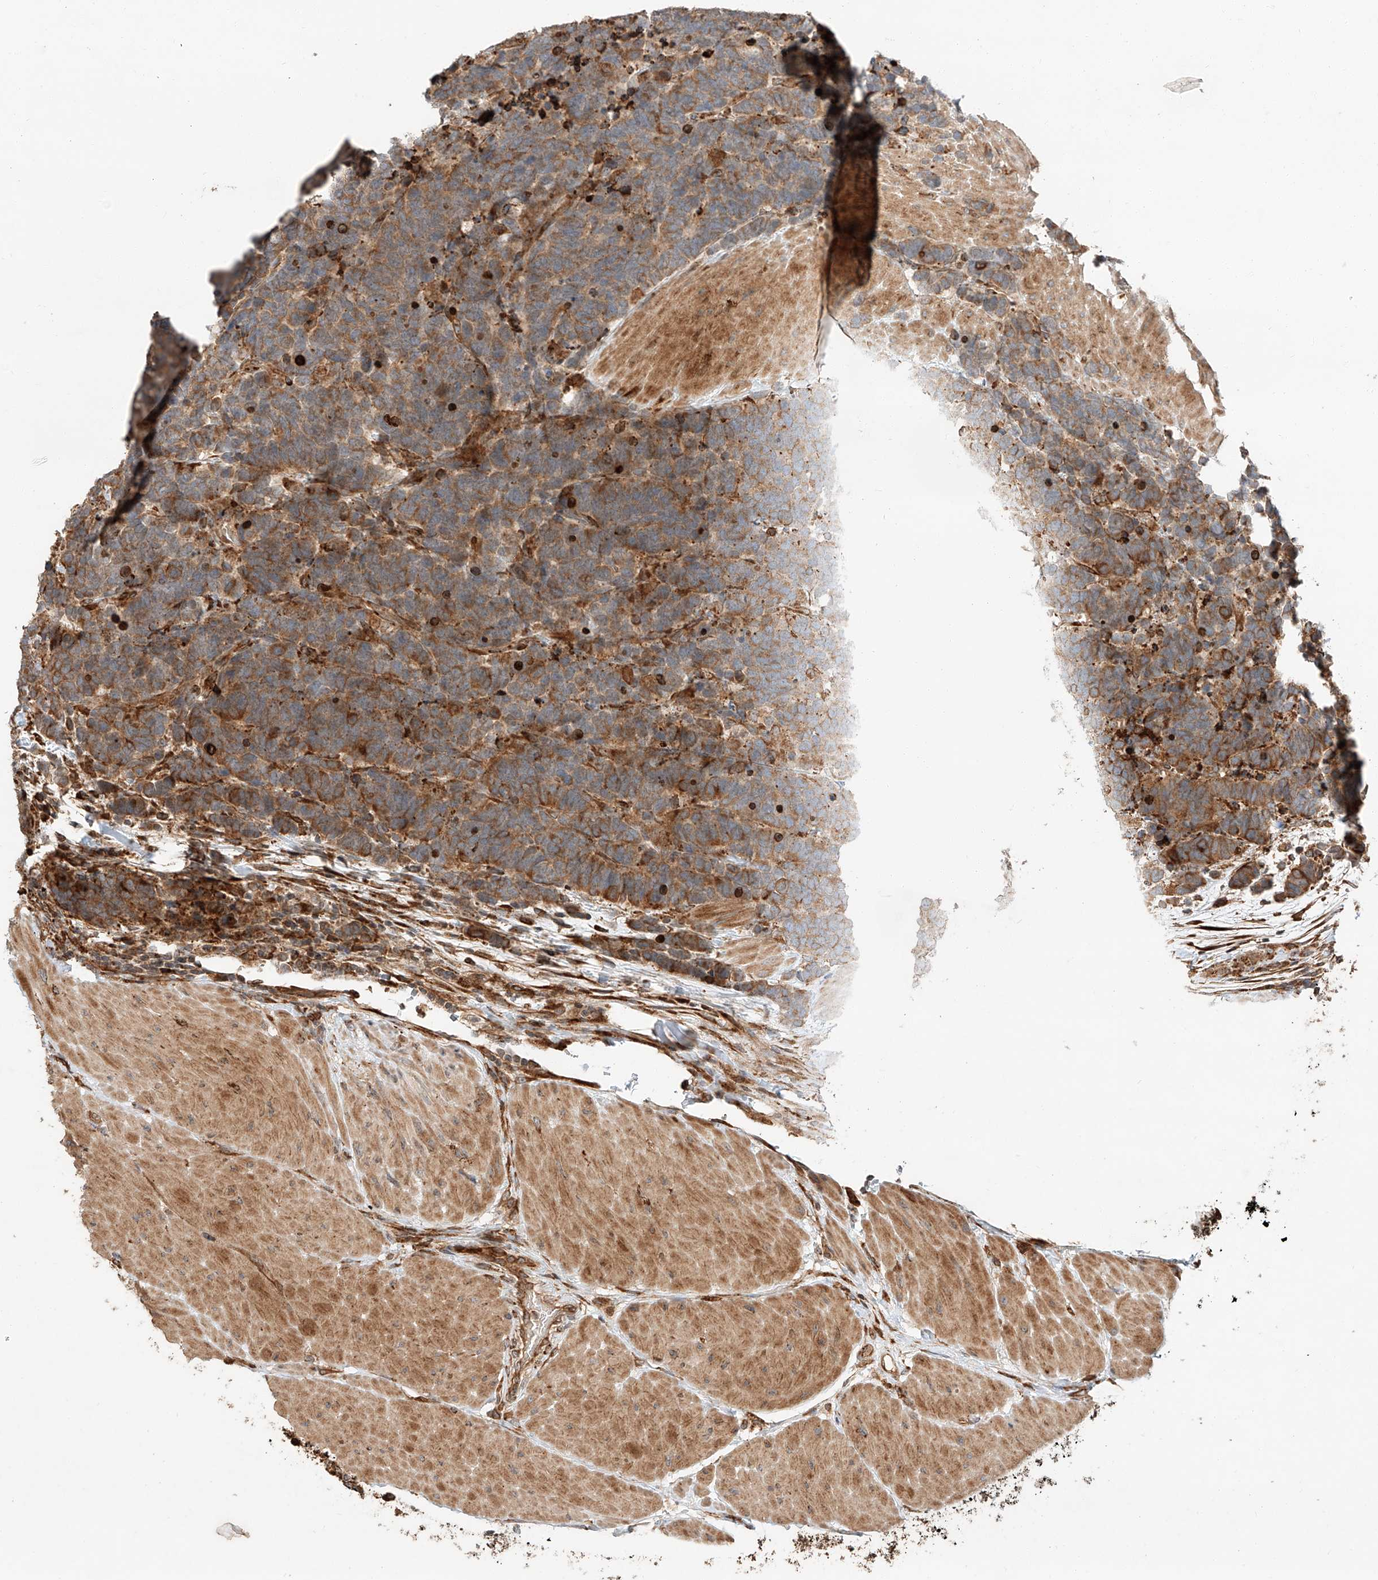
{"staining": {"intensity": "moderate", "quantity": ">75%", "location": "cytoplasmic/membranous"}, "tissue": "carcinoid", "cell_type": "Tumor cells", "image_type": "cancer", "snomed": [{"axis": "morphology", "description": "Carcinoma, NOS"}, {"axis": "morphology", "description": "Carcinoid, malignant, NOS"}, {"axis": "topography", "description": "Urinary bladder"}], "caption": "Protein expression by IHC demonstrates moderate cytoplasmic/membranous positivity in approximately >75% of tumor cells in carcinoma. Nuclei are stained in blue.", "gene": "ZNF84", "patient": {"sex": "male", "age": 57}}